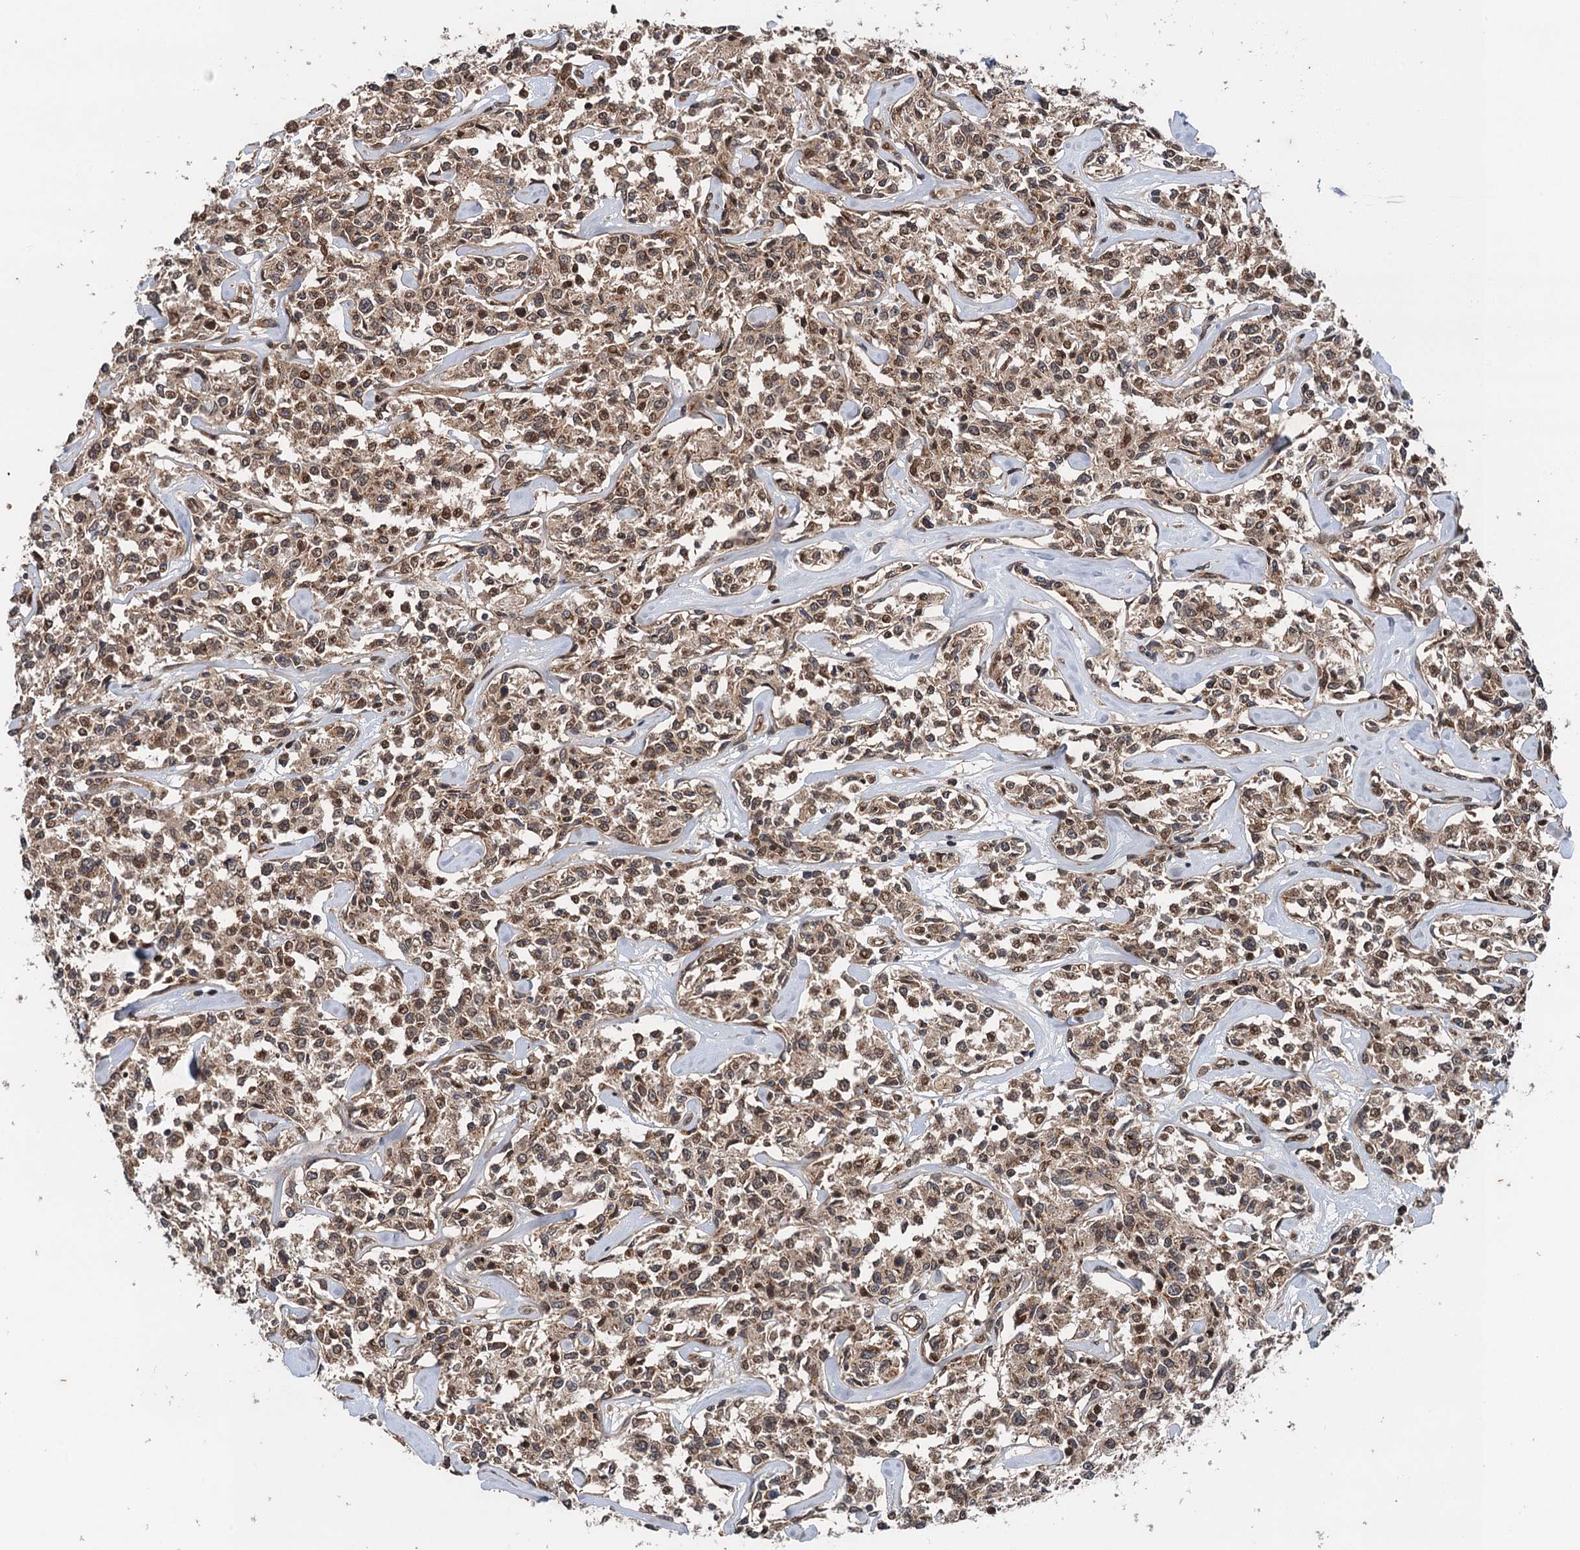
{"staining": {"intensity": "moderate", "quantity": ">75%", "location": "cytoplasmic/membranous,nuclear"}, "tissue": "lymphoma", "cell_type": "Tumor cells", "image_type": "cancer", "snomed": [{"axis": "morphology", "description": "Malignant lymphoma, non-Hodgkin's type, Low grade"}, {"axis": "topography", "description": "Small intestine"}], "caption": "Lymphoma stained with a protein marker displays moderate staining in tumor cells.", "gene": "NLRP10", "patient": {"sex": "female", "age": 59}}